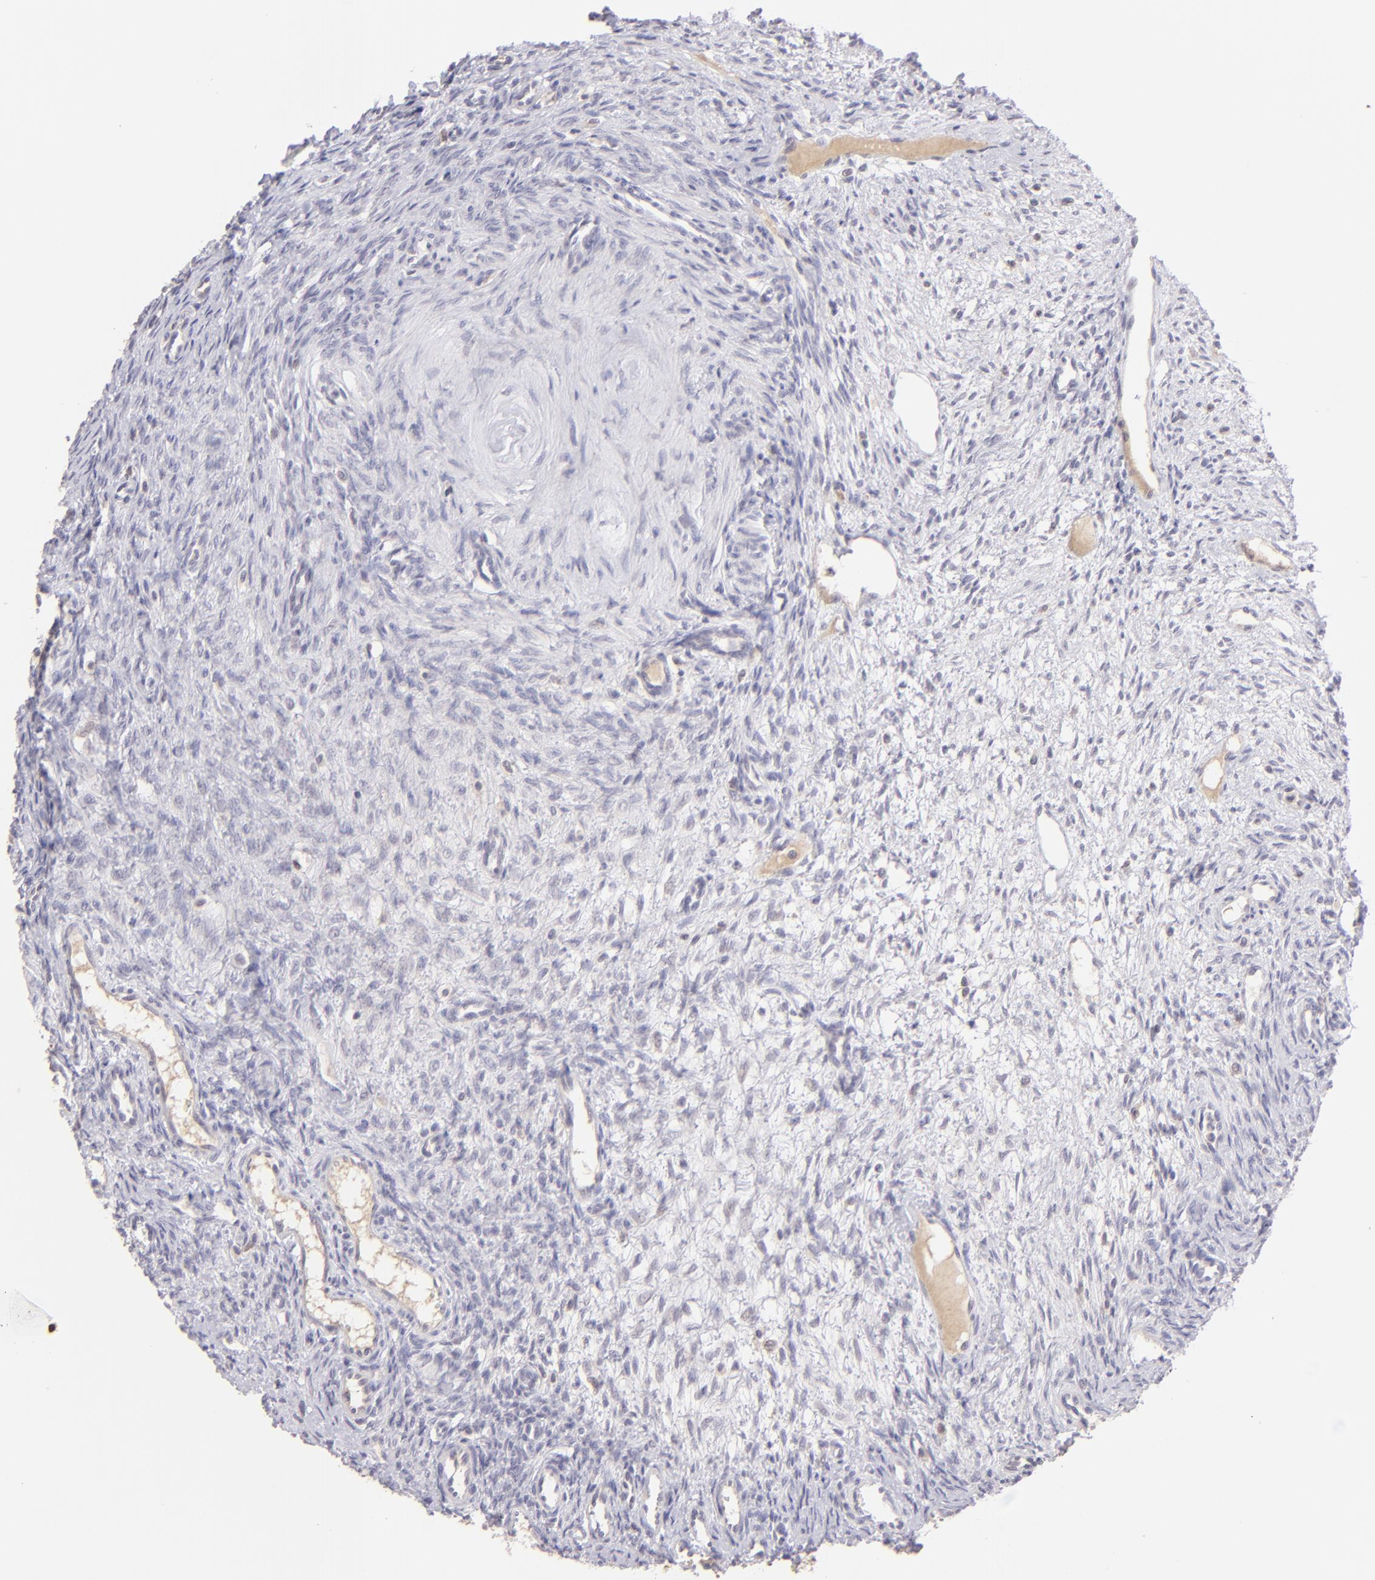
{"staining": {"intensity": "negative", "quantity": "none", "location": "none"}, "tissue": "ovary", "cell_type": "Follicle cells", "image_type": "normal", "snomed": [{"axis": "morphology", "description": "Normal tissue, NOS"}, {"axis": "topography", "description": "Ovary"}], "caption": "IHC photomicrograph of normal ovary stained for a protein (brown), which exhibits no positivity in follicle cells. (DAB IHC, high magnification).", "gene": "MAGEA1", "patient": {"sex": "female", "age": 33}}